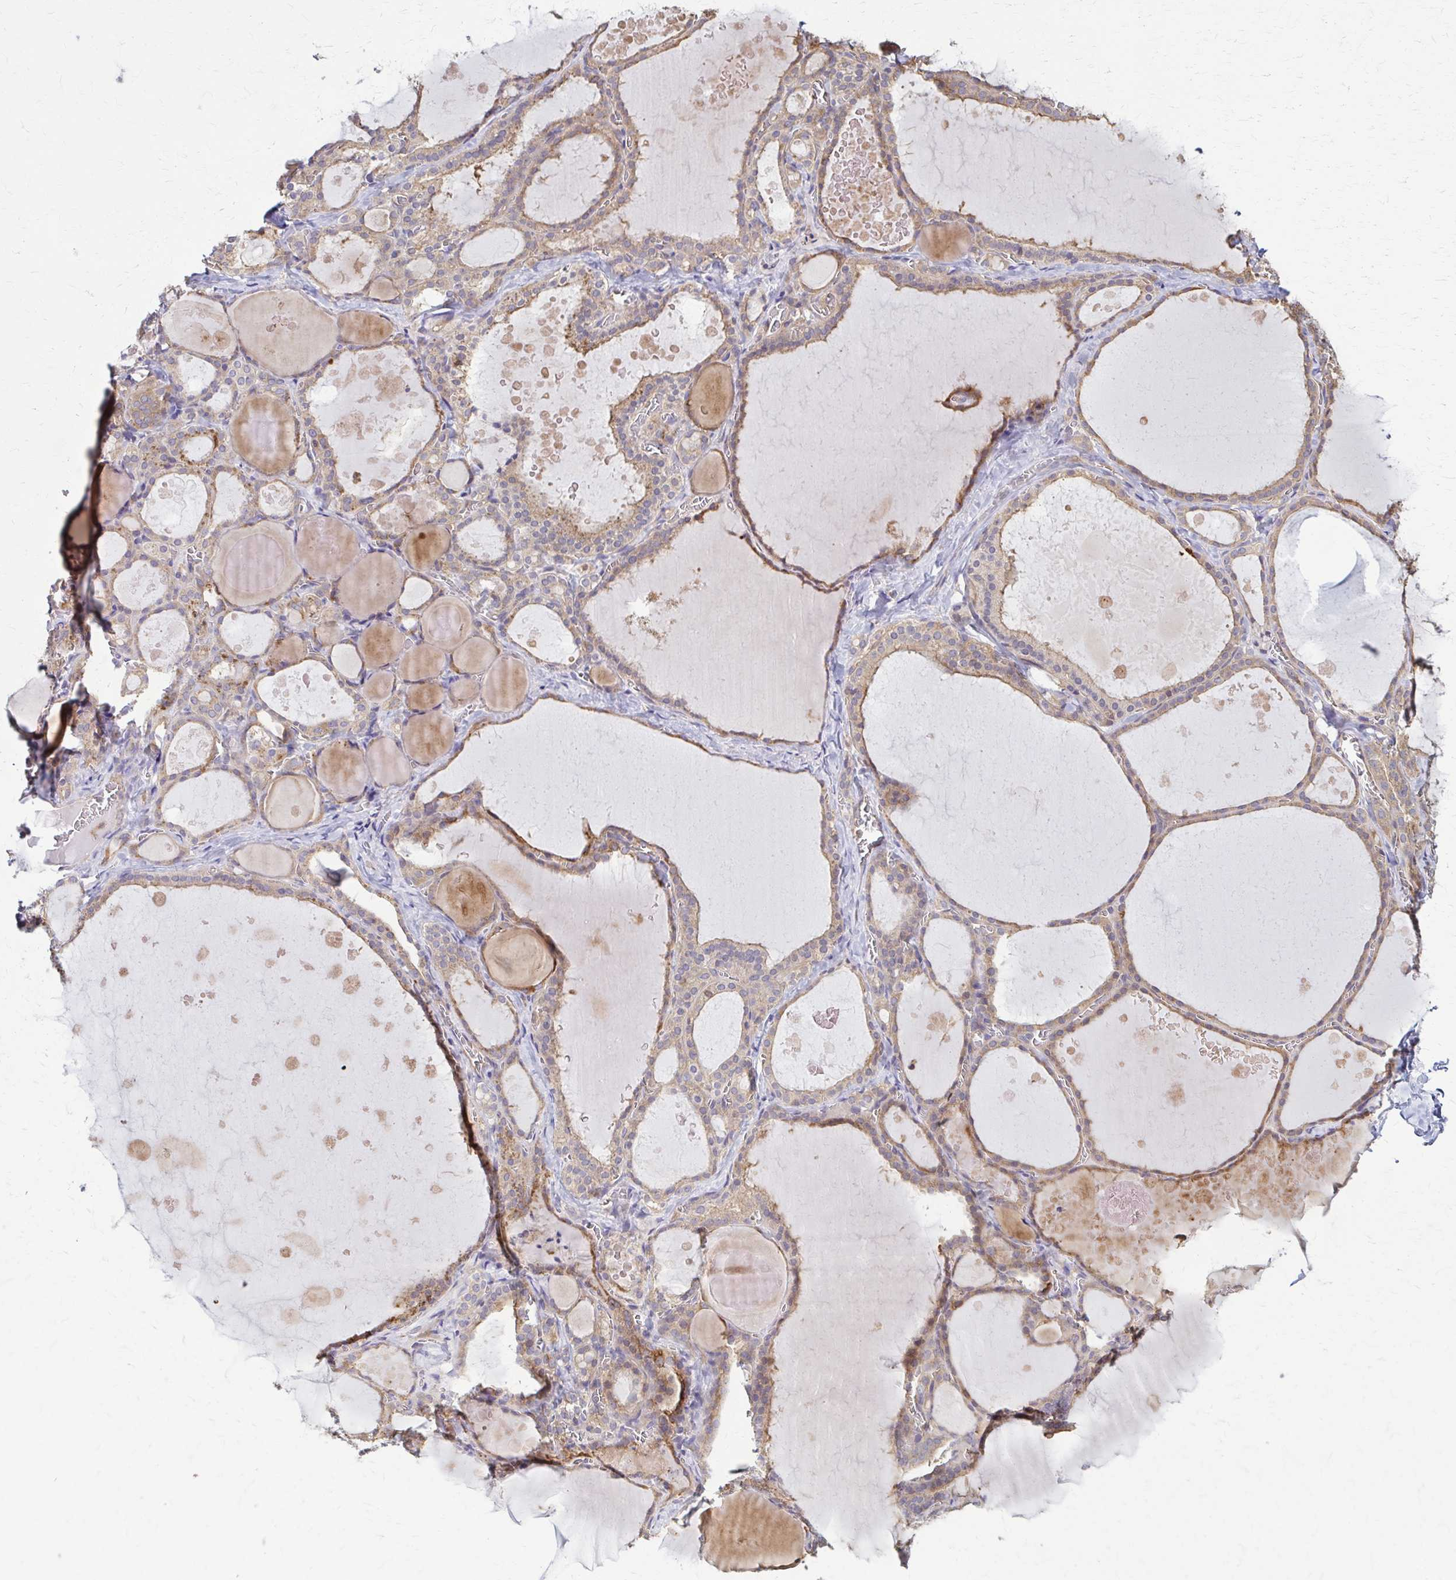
{"staining": {"intensity": "weak", "quantity": ">75%", "location": "cytoplasmic/membranous"}, "tissue": "thyroid gland", "cell_type": "Glandular cells", "image_type": "normal", "snomed": [{"axis": "morphology", "description": "Normal tissue, NOS"}, {"axis": "topography", "description": "Thyroid gland"}], "caption": "Immunohistochemistry micrograph of normal thyroid gland: human thyroid gland stained using immunohistochemistry (IHC) displays low levels of weak protein expression localized specifically in the cytoplasmic/membranous of glandular cells, appearing as a cytoplasmic/membranous brown color.", "gene": "DSP", "patient": {"sex": "male", "age": 56}}